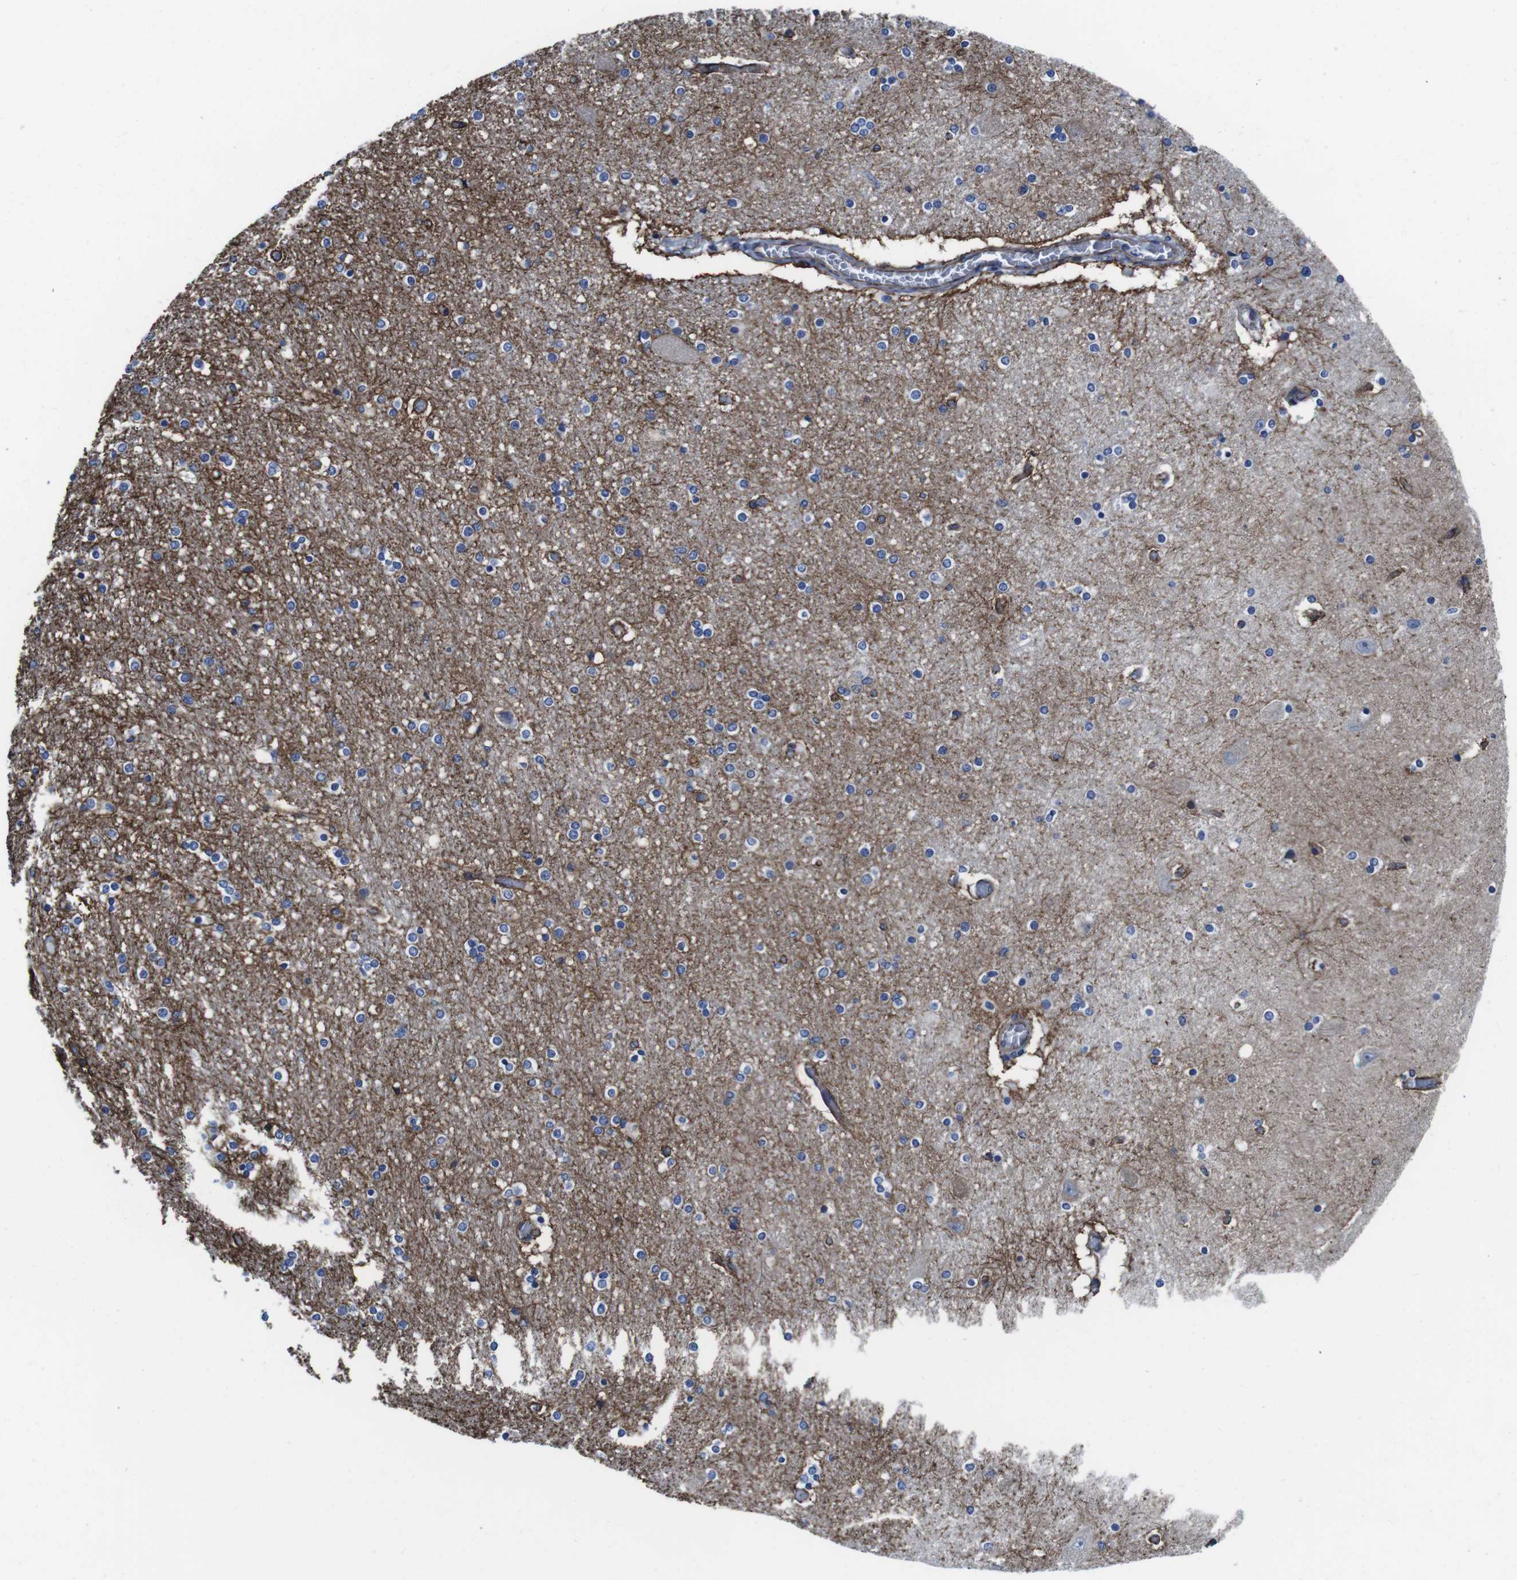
{"staining": {"intensity": "moderate", "quantity": "<25%", "location": "cytoplasmic/membranous"}, "tissue": "hippocampus", "cell_type": "Glial cells", "image_type": "normal", "snomed": [{"axis": "morphology", "description": "Normal tissue, NOS"}, {"axis": "topography", "description": "Hippocampus"}], "caption": "DAB immunohistochemical staining of benign human hippocampus displays moderate cytoplasmic/membranous protein staining in approximately <25% of glial cells.", "gene": "NUMB", "patient": {"sex": "female", "age": 54}}